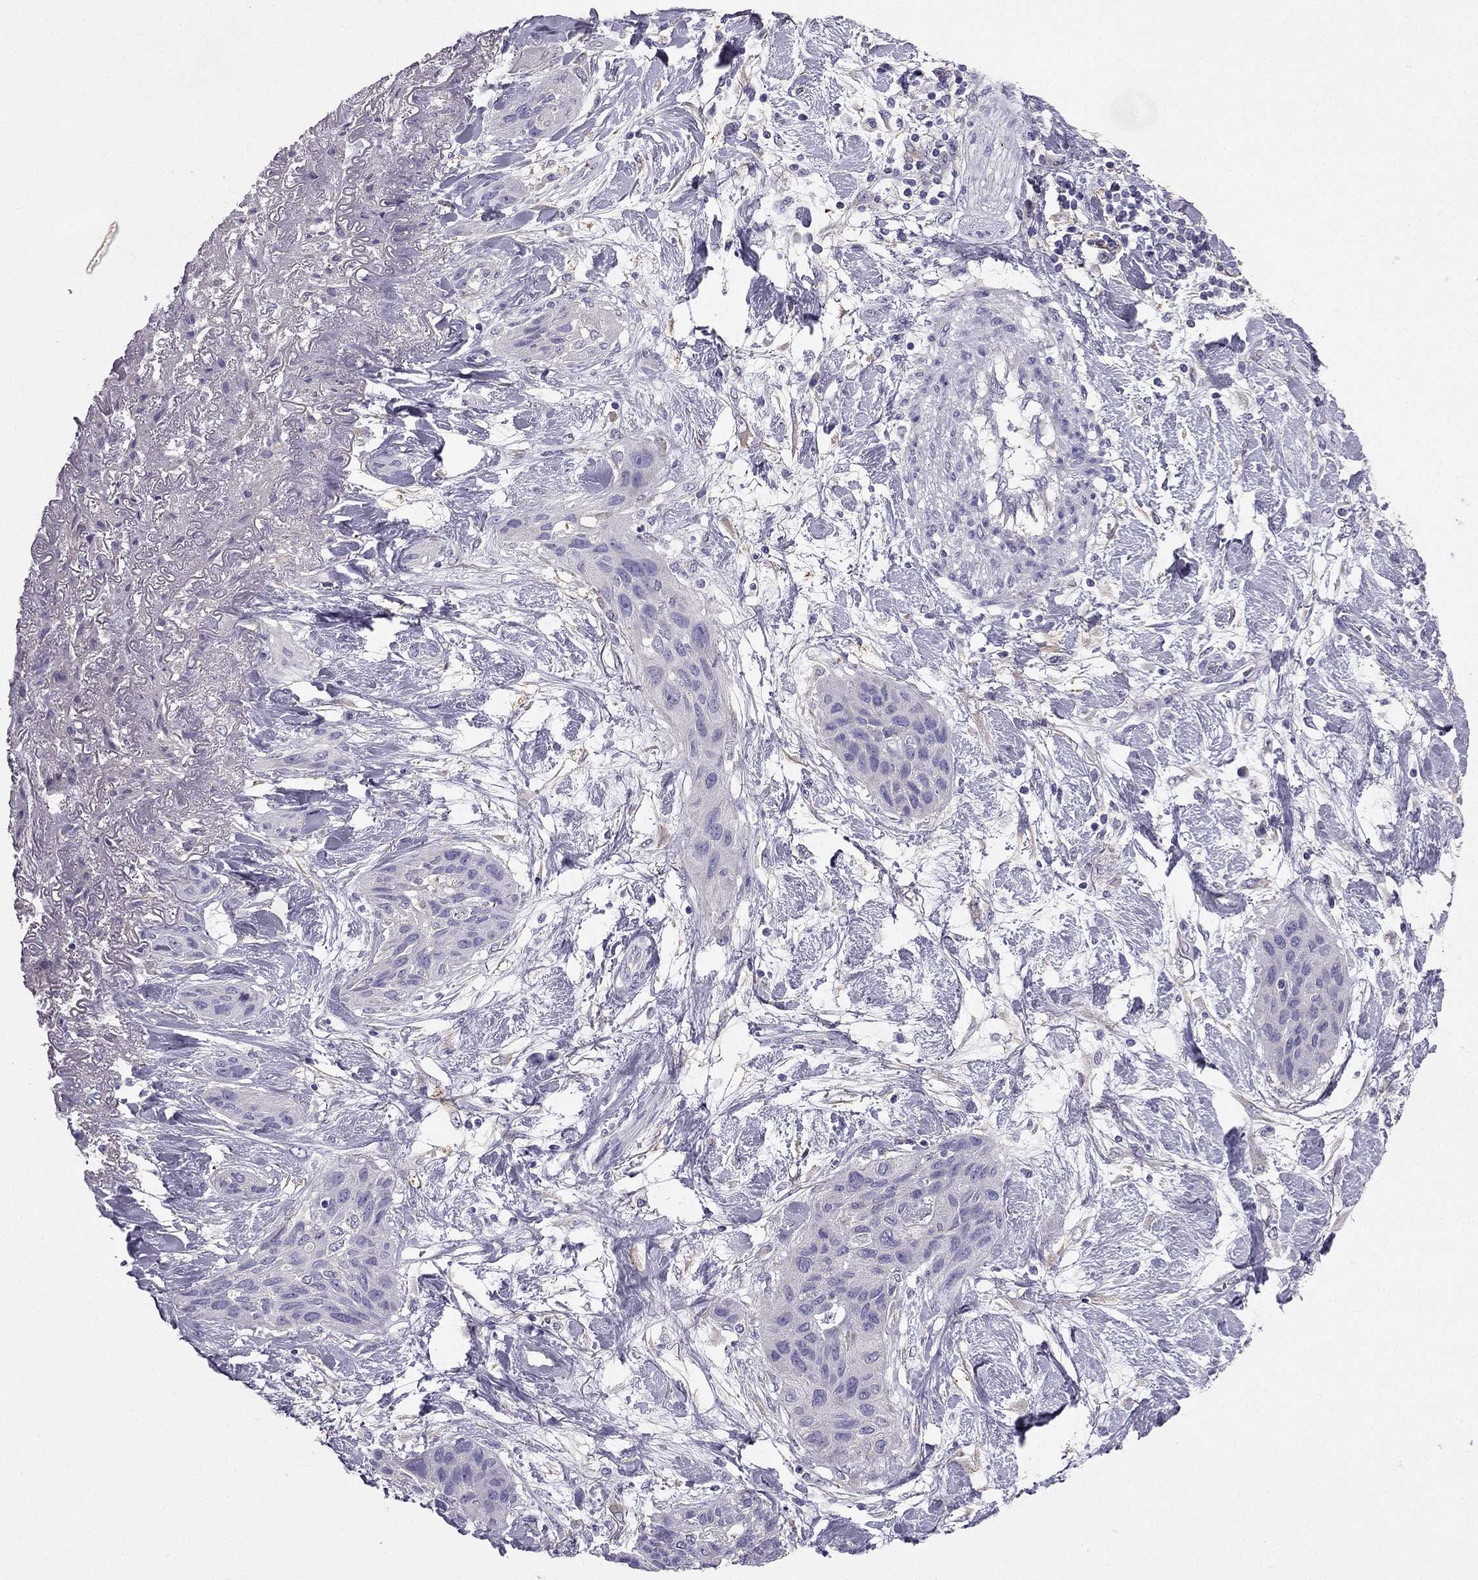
{"staining": {"intensity": "negative", "quantity": "none", "location": "none"}, "tissue": "lung cancer", "cell_type": "Tumor cells", "image_type": "cancer", "snomed": [{"axis": "morphology", "description": "Squamous cell carcinoma, NOS"}, {"axis": "topography", "description": "Lung"}], "caption": "IHC image of lung cancer (squamous cell carcinoma) stained for a protein (brown), which displays no positivity in tumor cells. Brightfield microscopy of immunohistochemistry (IHC) stained with DAB (brown) and hematoxylin (blue), captured at high magnification.", "gene": "SYT5", "patient": {"sex": "female", "age": 70}}